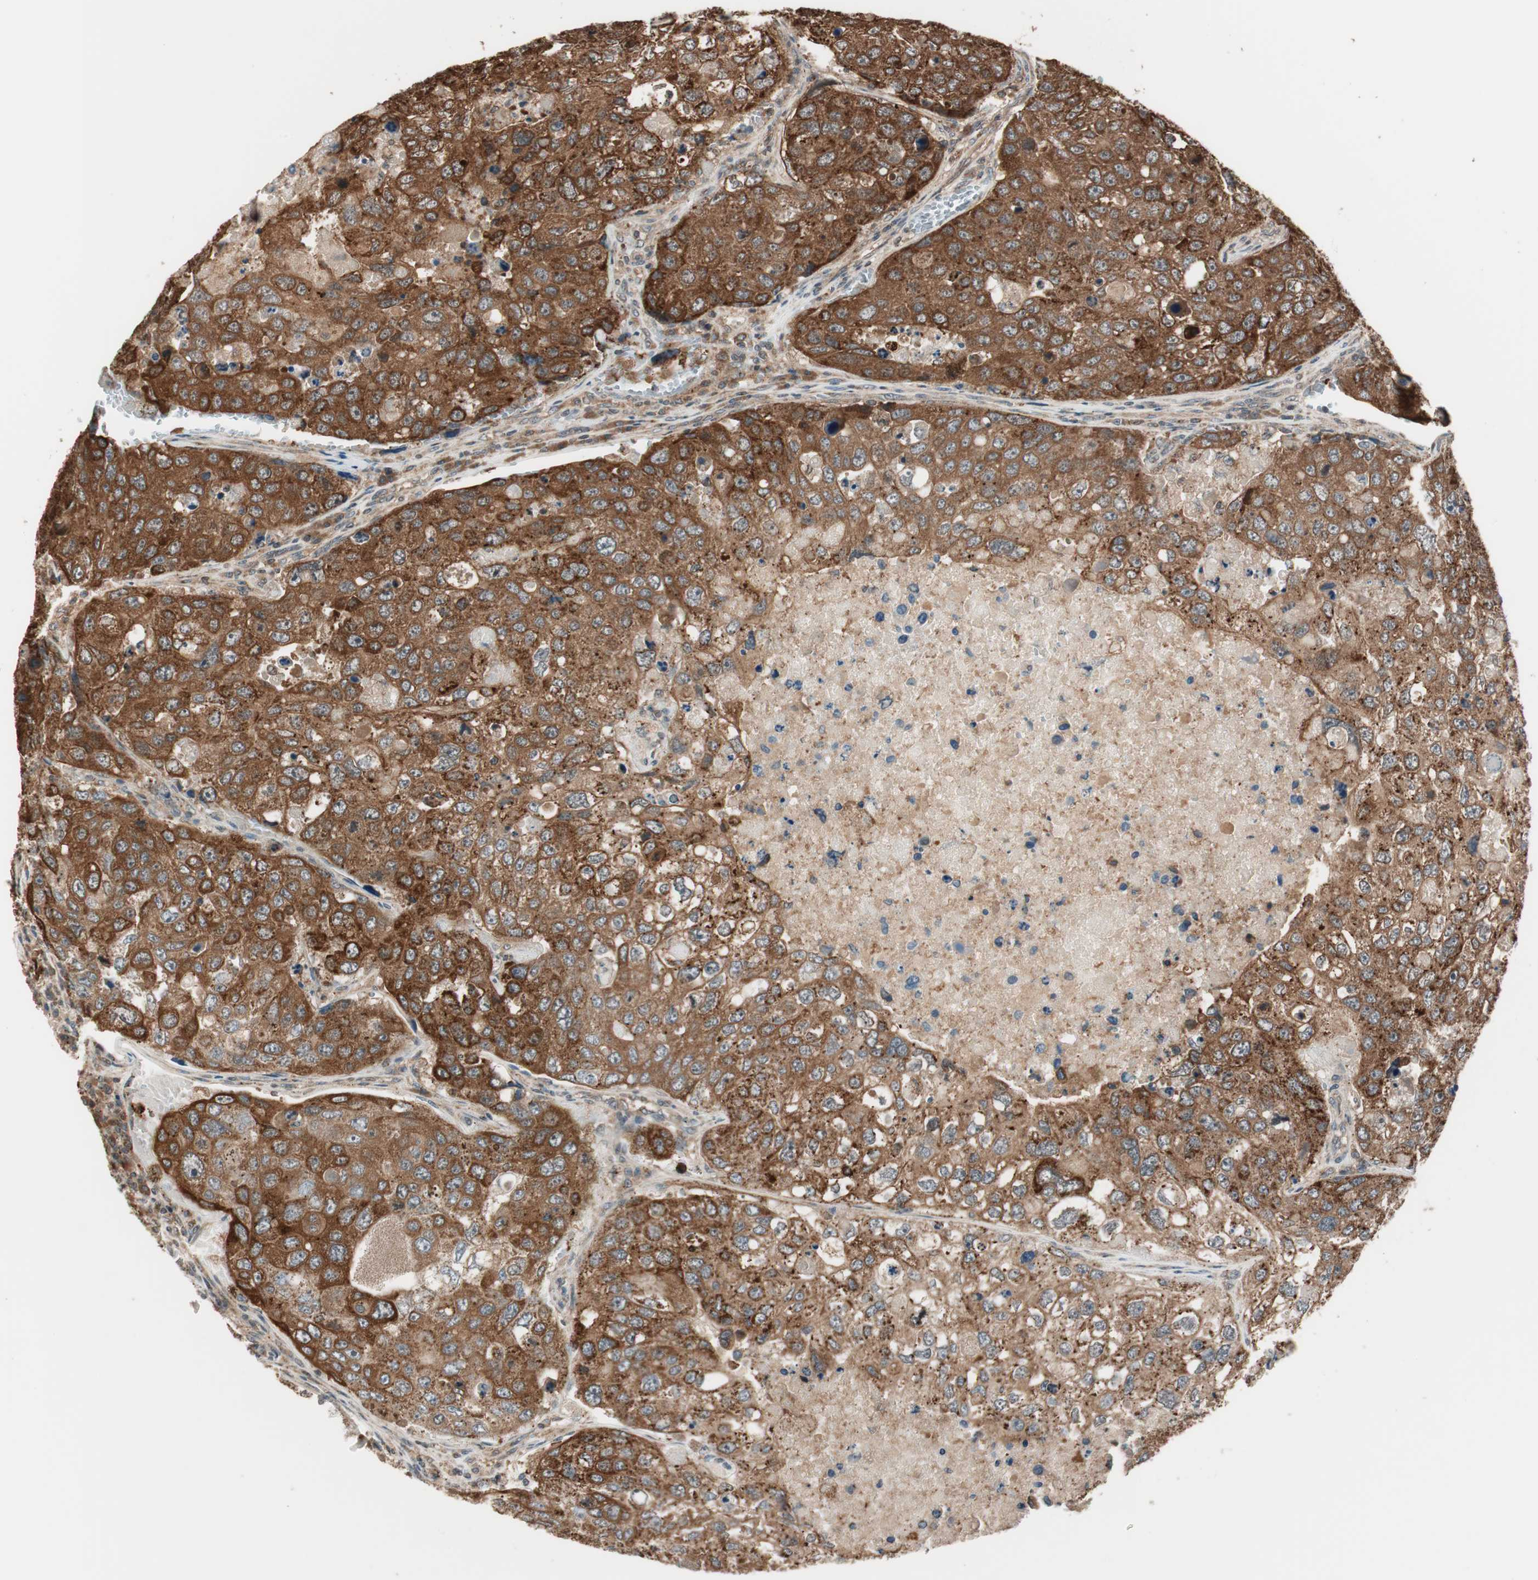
{"staining": {"intensity": "strong", "quantity": ">75%", "location": "cytoplasmic/membranous"}, "tissue": "urothelial cancer", "cell_type": "Tumor cells", "image_type": "cancer", "snomed": [{"axis": "morphology", "description": "Urothelial carcinoma, High grade"}, {"axis": "topography", "description": "Lymph node"}, {"axis": "topography", "description": "Urinary bladder"}], "caption": "Urothelial cancer tissue demonstrates strong cytoplasmic/membranous staining in about >75% of tumor cells, visualized by immunohistochemistry.", "gene": "FBXO5", "patient": {"sex": "male", "age": 51}}